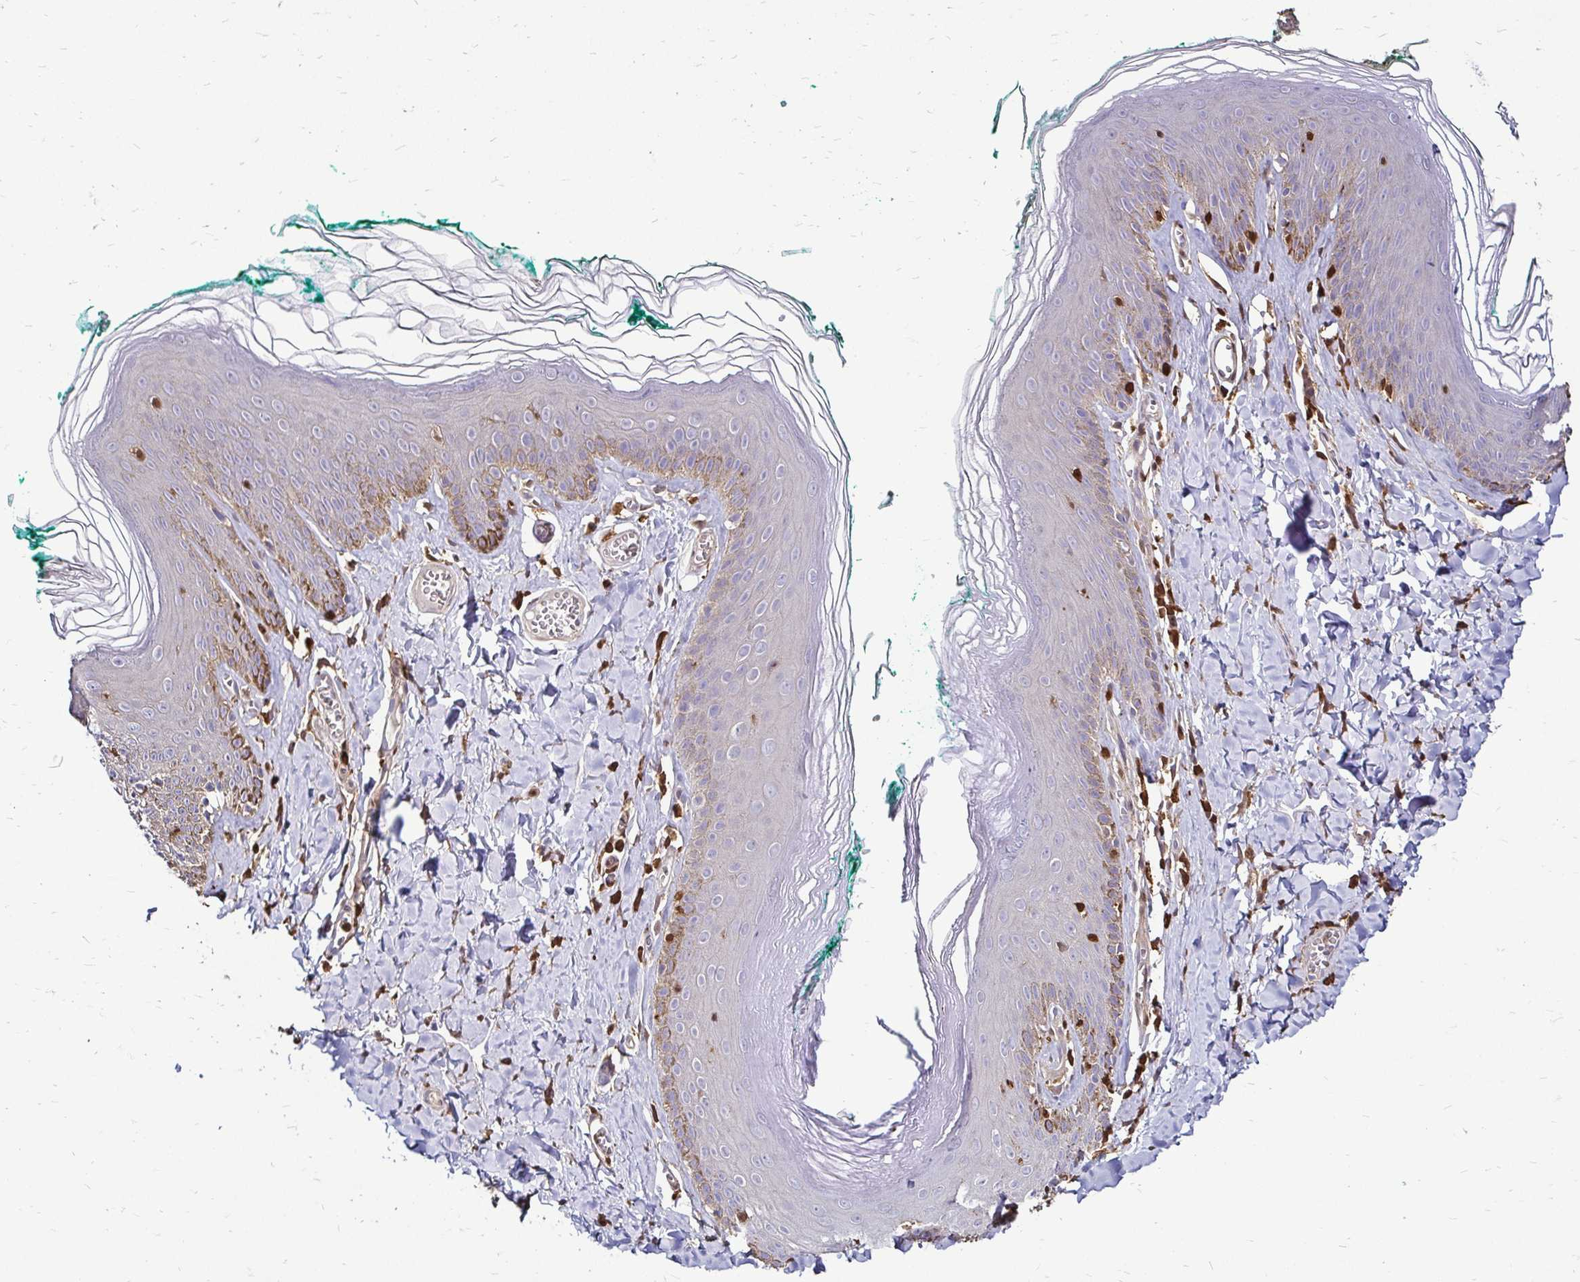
{"staining": {"intensity": "strong", "quantity": "<25%", "location": "cytoplasmic/membranous"}, "tissue": "skin", "cell_type": "Epidermal cells", "image_type": "normal", "snomed": [{"axis": "morphology", "description": "Normal tissue, NOS"}, {"axis": "topography", "description": "Vulva"}, {"axis": "topography", "description": "Peripheral nerve tissue"}], "caption": "High-power microscopy captured an immunohistochemistry (IHC) photomicrograph of benign skin, revealing strong cytoplasmic/membranous staining in about <25% of epidermal cells.", "gene": "ZFP1", "patient": {"sex": "female", "age": 66}}